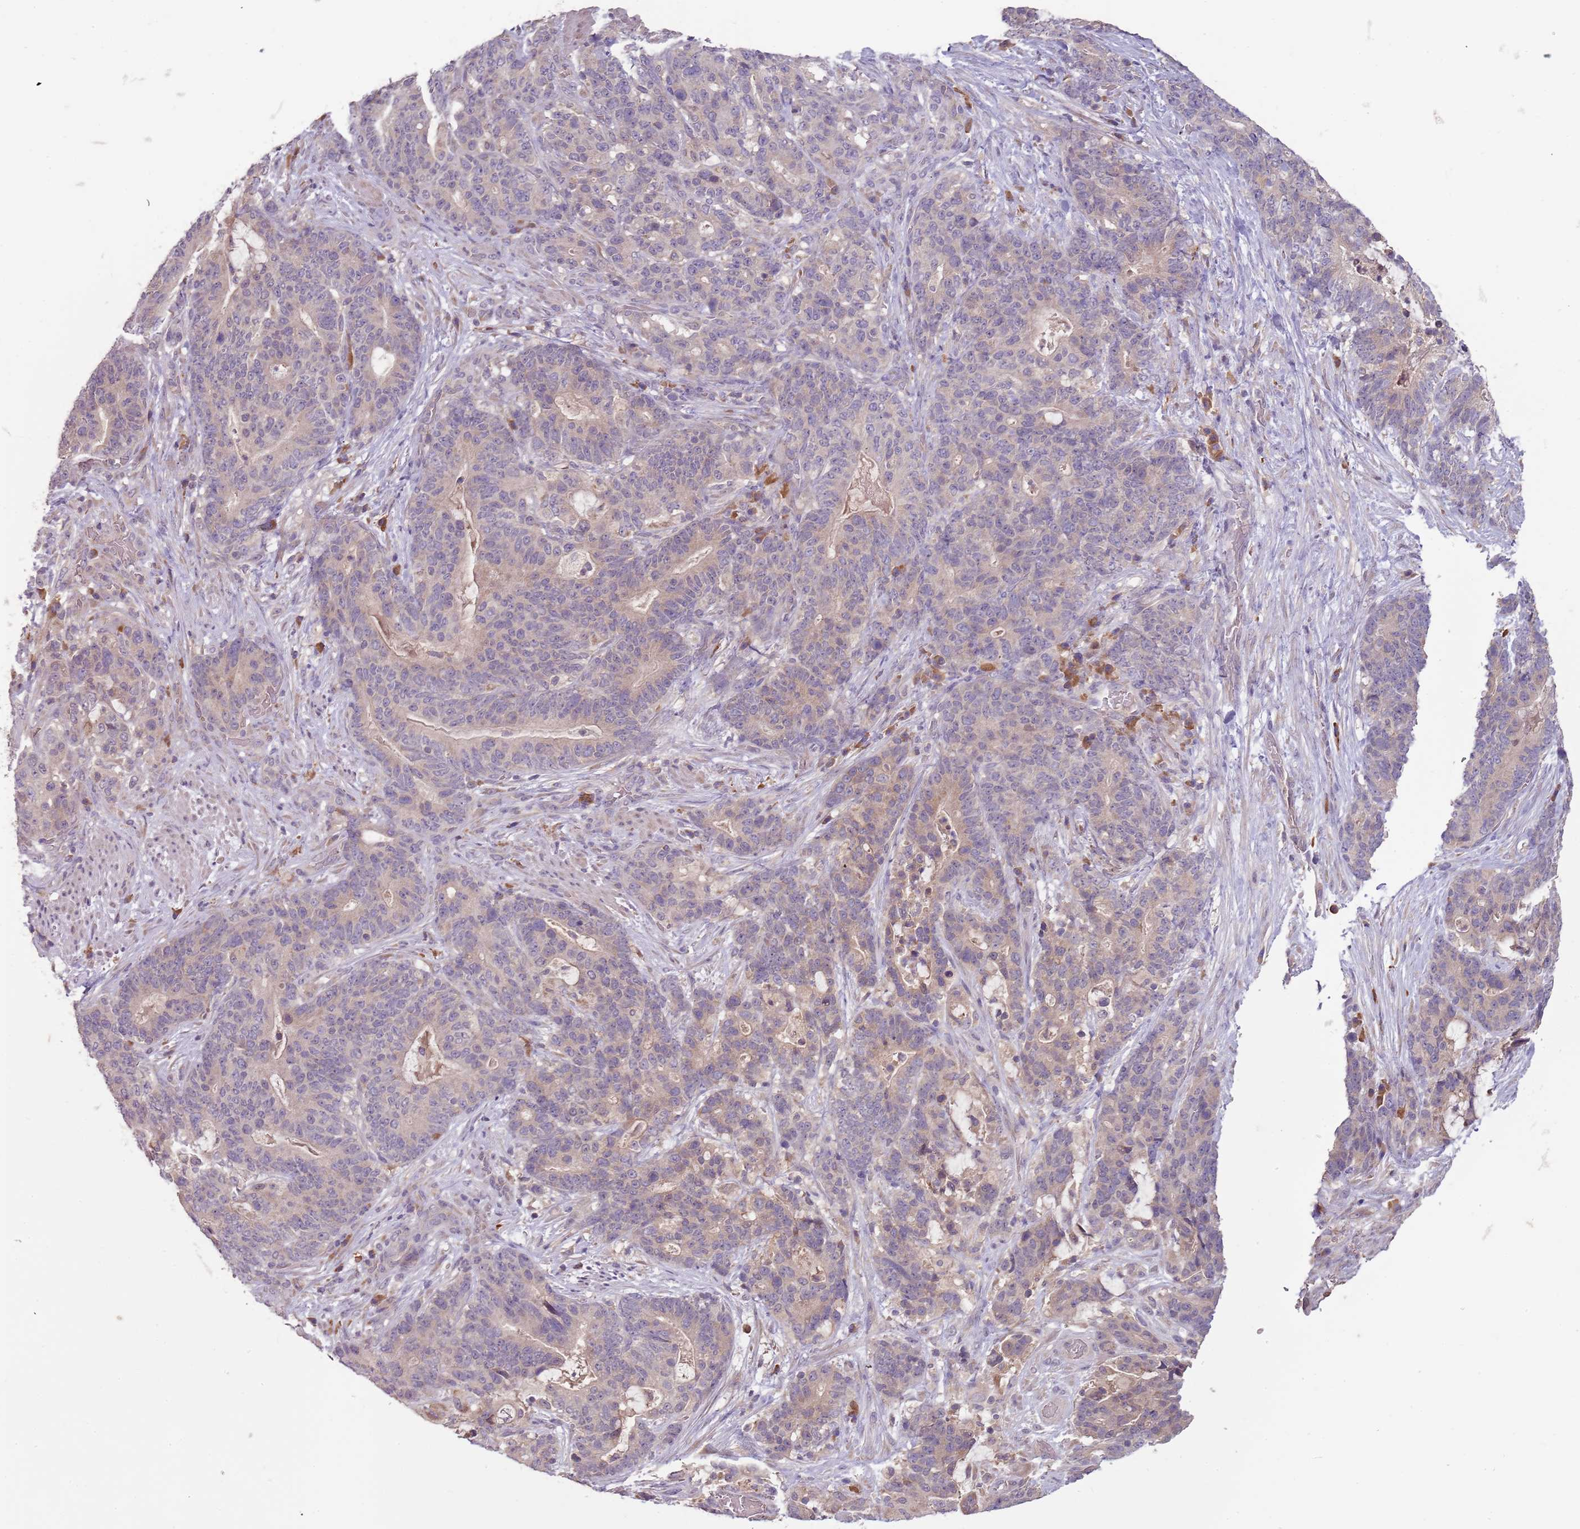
{"staining": {"intensity": "weak", "quantity": "<25%", "location": "cytoplasmic/membranous"}, "tissue": "stomach cancer", "cell_type": "Tumor cells", "image_type": "cancer", "snomed": [{"axis": "morphology", "description": "Normal tissue, NOS"}, {"axis": "morphology", "description": "Adenocarcinoma, NOS"}, {"axis": "topography", "description": "Stomach"}], "caption": "Photomicrograph shows no significant protein expression in tumor cells of stomach adenocarcinoma.", "gene": "FECH", "patient": {"sex": "female", "age": 64}}